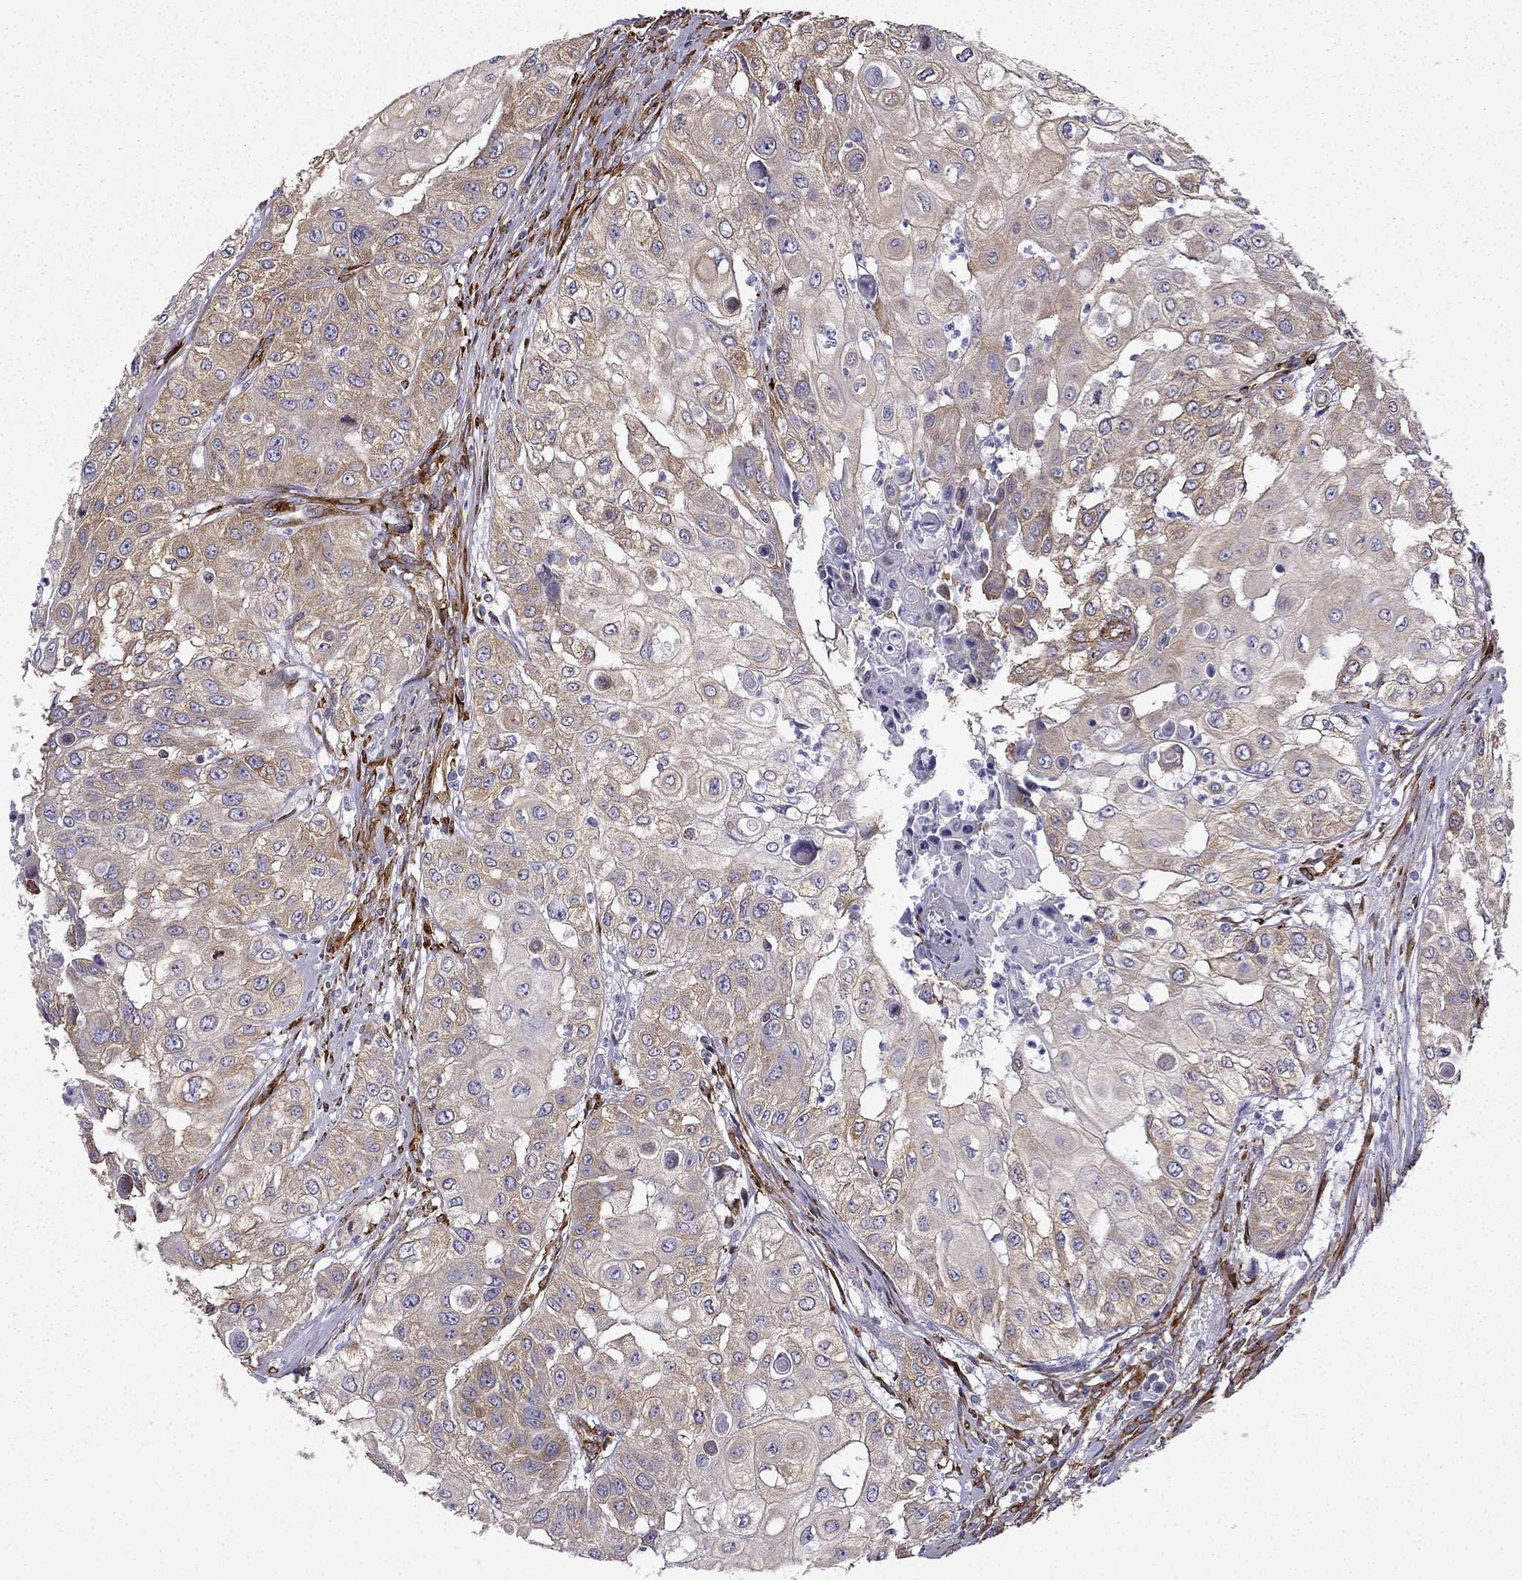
{"staining": {"intensity": "weak", "quantity": "25%-75%", "location": "cytoplasmic/membranous"}, "tissue": "urothelial cancer", "cell_type": "Tumor cells", "image_type": "cancer", "snomed": [{"axis": "morphology", "description": "Urothelial carcinoma, High grade"}, {"axis": "topography", "description": "Urinary bladder"}], "caption": "The image exhibits staining of high-grade urothelial carcinoma, revealing weak cytoplasmic/membranous protein positivity (brown color) within tumor cells. (Brightfield microscopy of DAB IHC at high magnification).", "gene": "MAP4", "patient": {"sex": "female", "age": 79}}